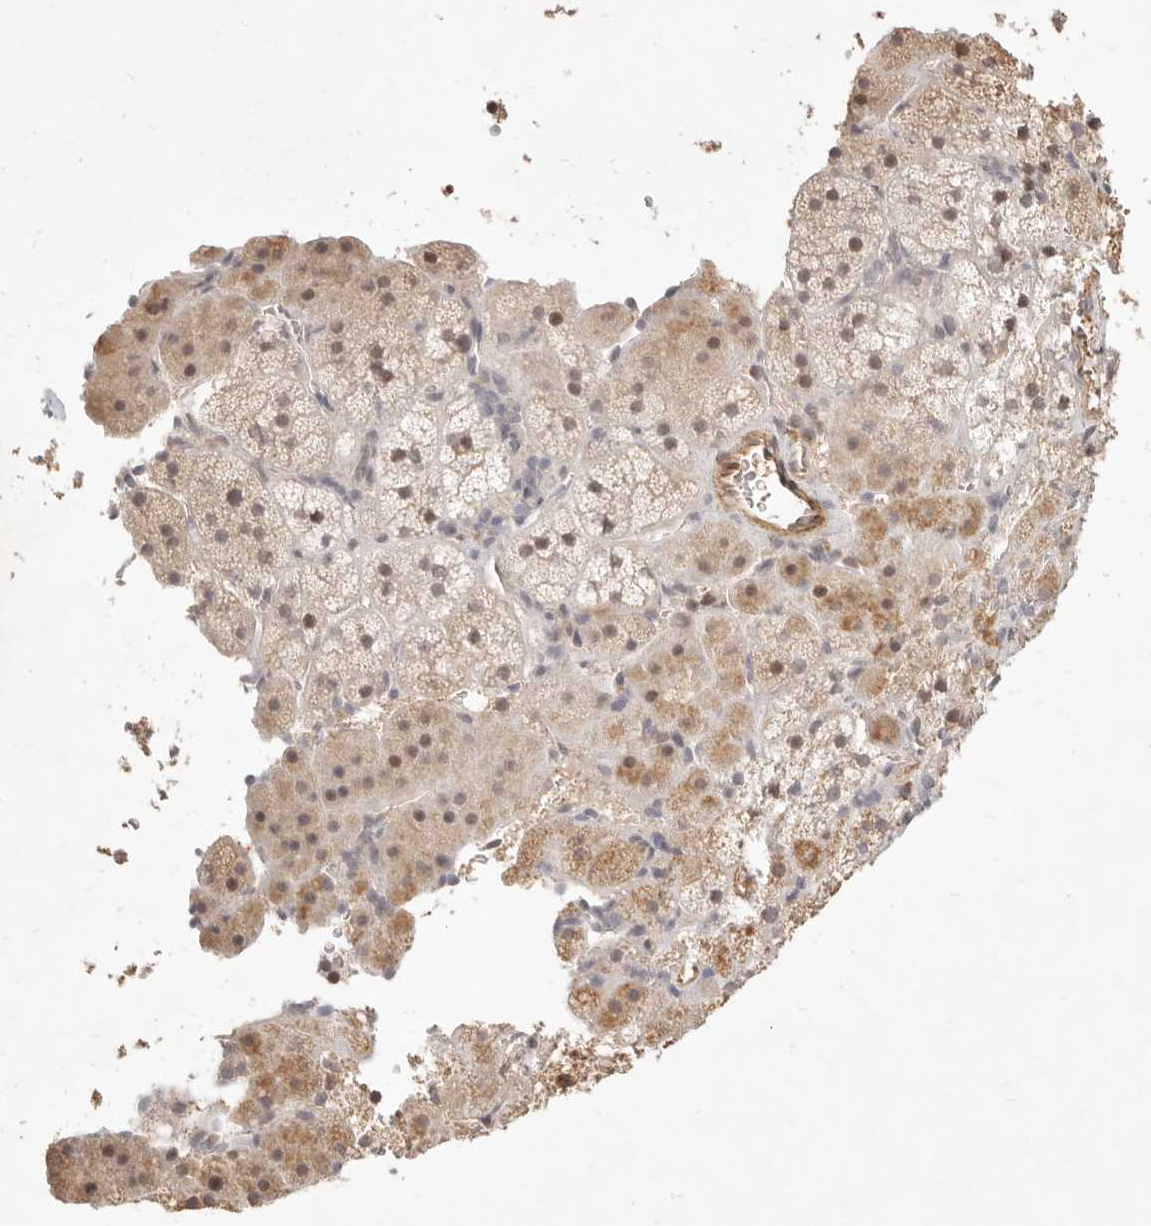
{"staining": {"intensity": "moderate", "quantity": ">75%", "location": "cytoplasmic/membranous,nuclear"}, "tissue": "adrenal gland", "cell_type": "Glandular cells", "image_type": "normal", "snomed": [{"axis": "morphology", "description": "Normal tissue, NOS"}, {"axis": "topography", "description": "Adrenal gland"}], "caption": "A micrograph showing moderate cytoplasmic/membranous,nuclear expression in about >75% of glandular cells in unremarkable adrenal gland, as visualized by brown immunohistochemical staining.", "gene": "MEP1A", "patient": {"sex": "female", "age": 44}}